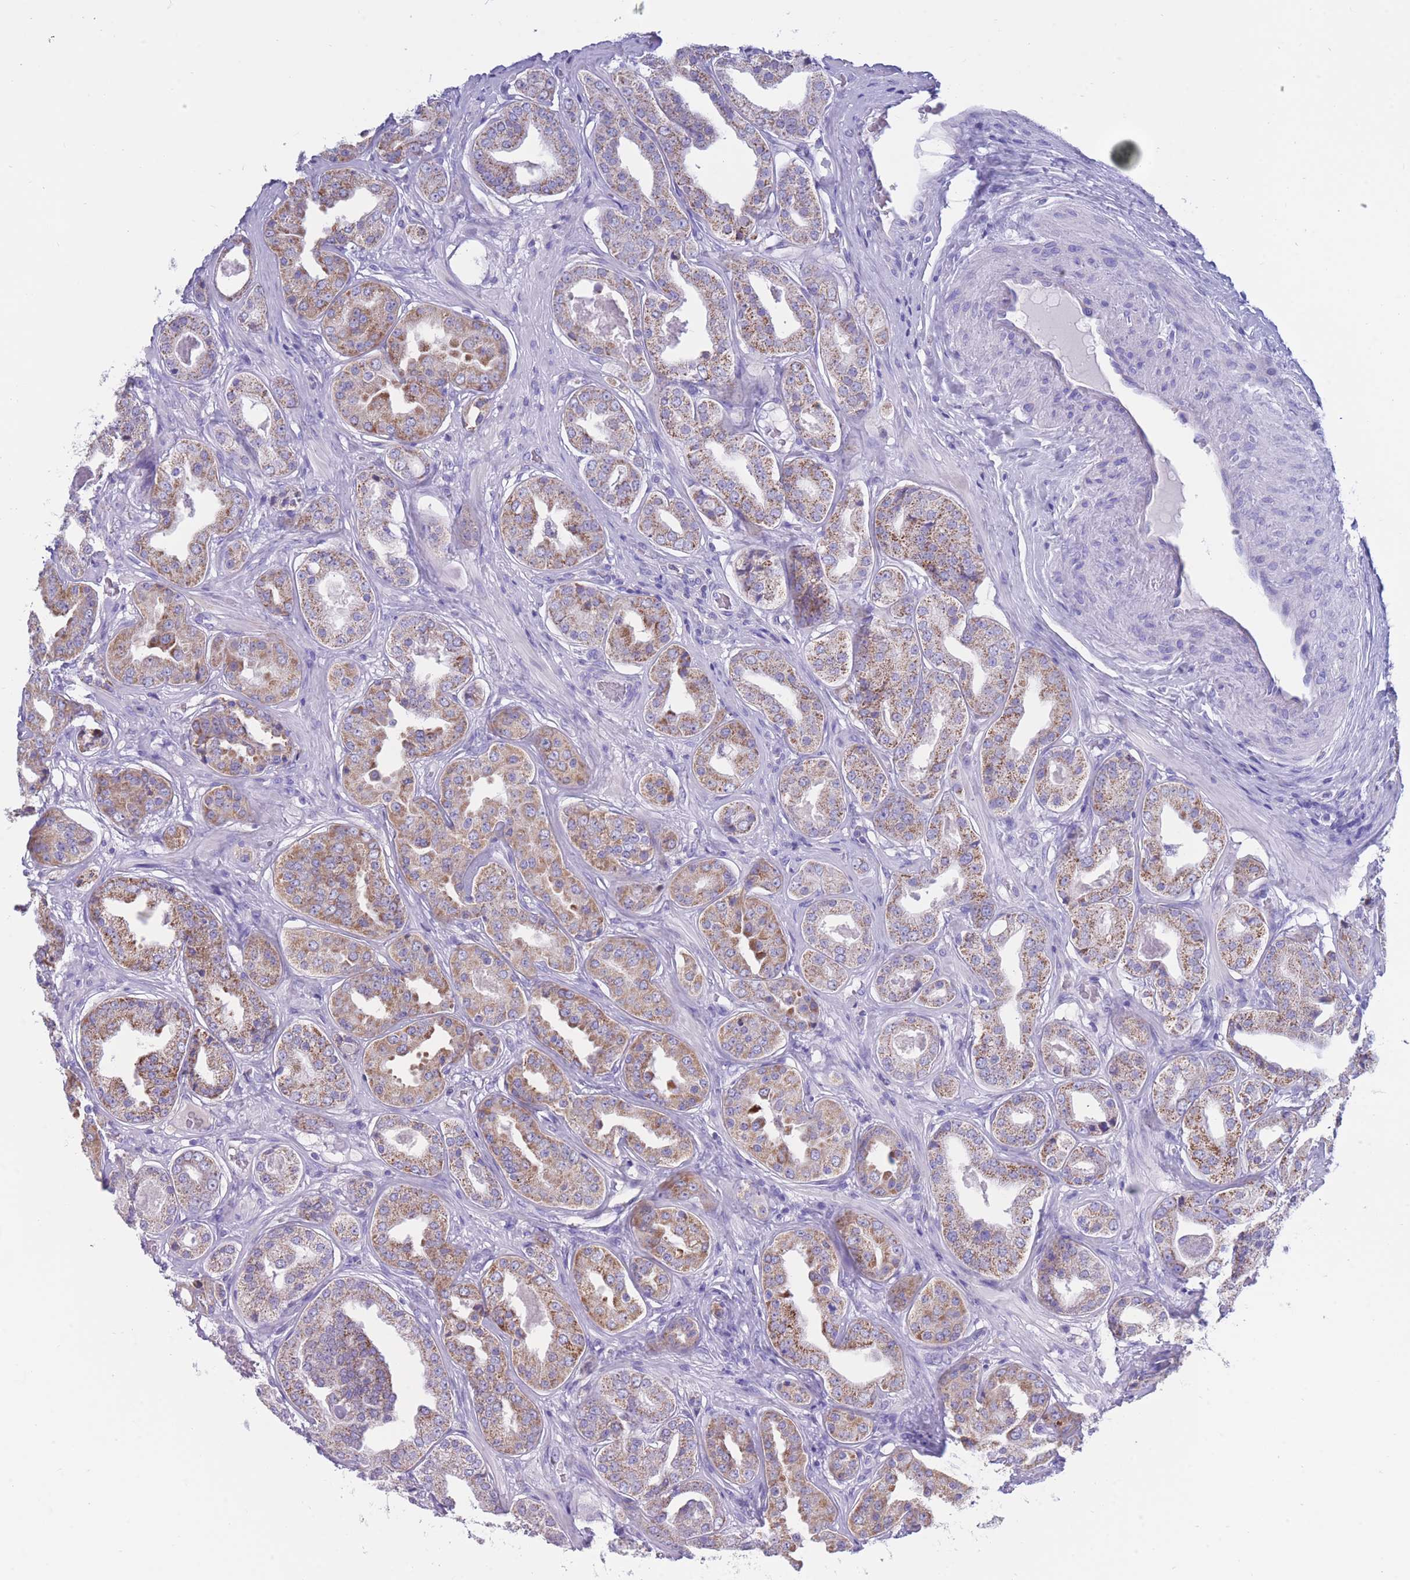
{"staining": {"intensity": "moderate", "quantity": "25%-75%", "location": "cytoplasmic/membranous"}, "tissue": "prostate cancer", "cell_type": "Tumor cells", "image_type": "cancer", "snomed": [{"axis": "morphology", "description": "Adenocarcinoma, High grade"}, {"axis": "topography", "description": "Prostate"}], "caption": "This image exhibits IHC staining of high-grade adenocarcinoma (prostate), with medium moderate cytoplasmic/membranous staining in about 25%-75% of tumor cells.", "gene": "INTS2", "patient": {"sex": "male", "age": 63}}